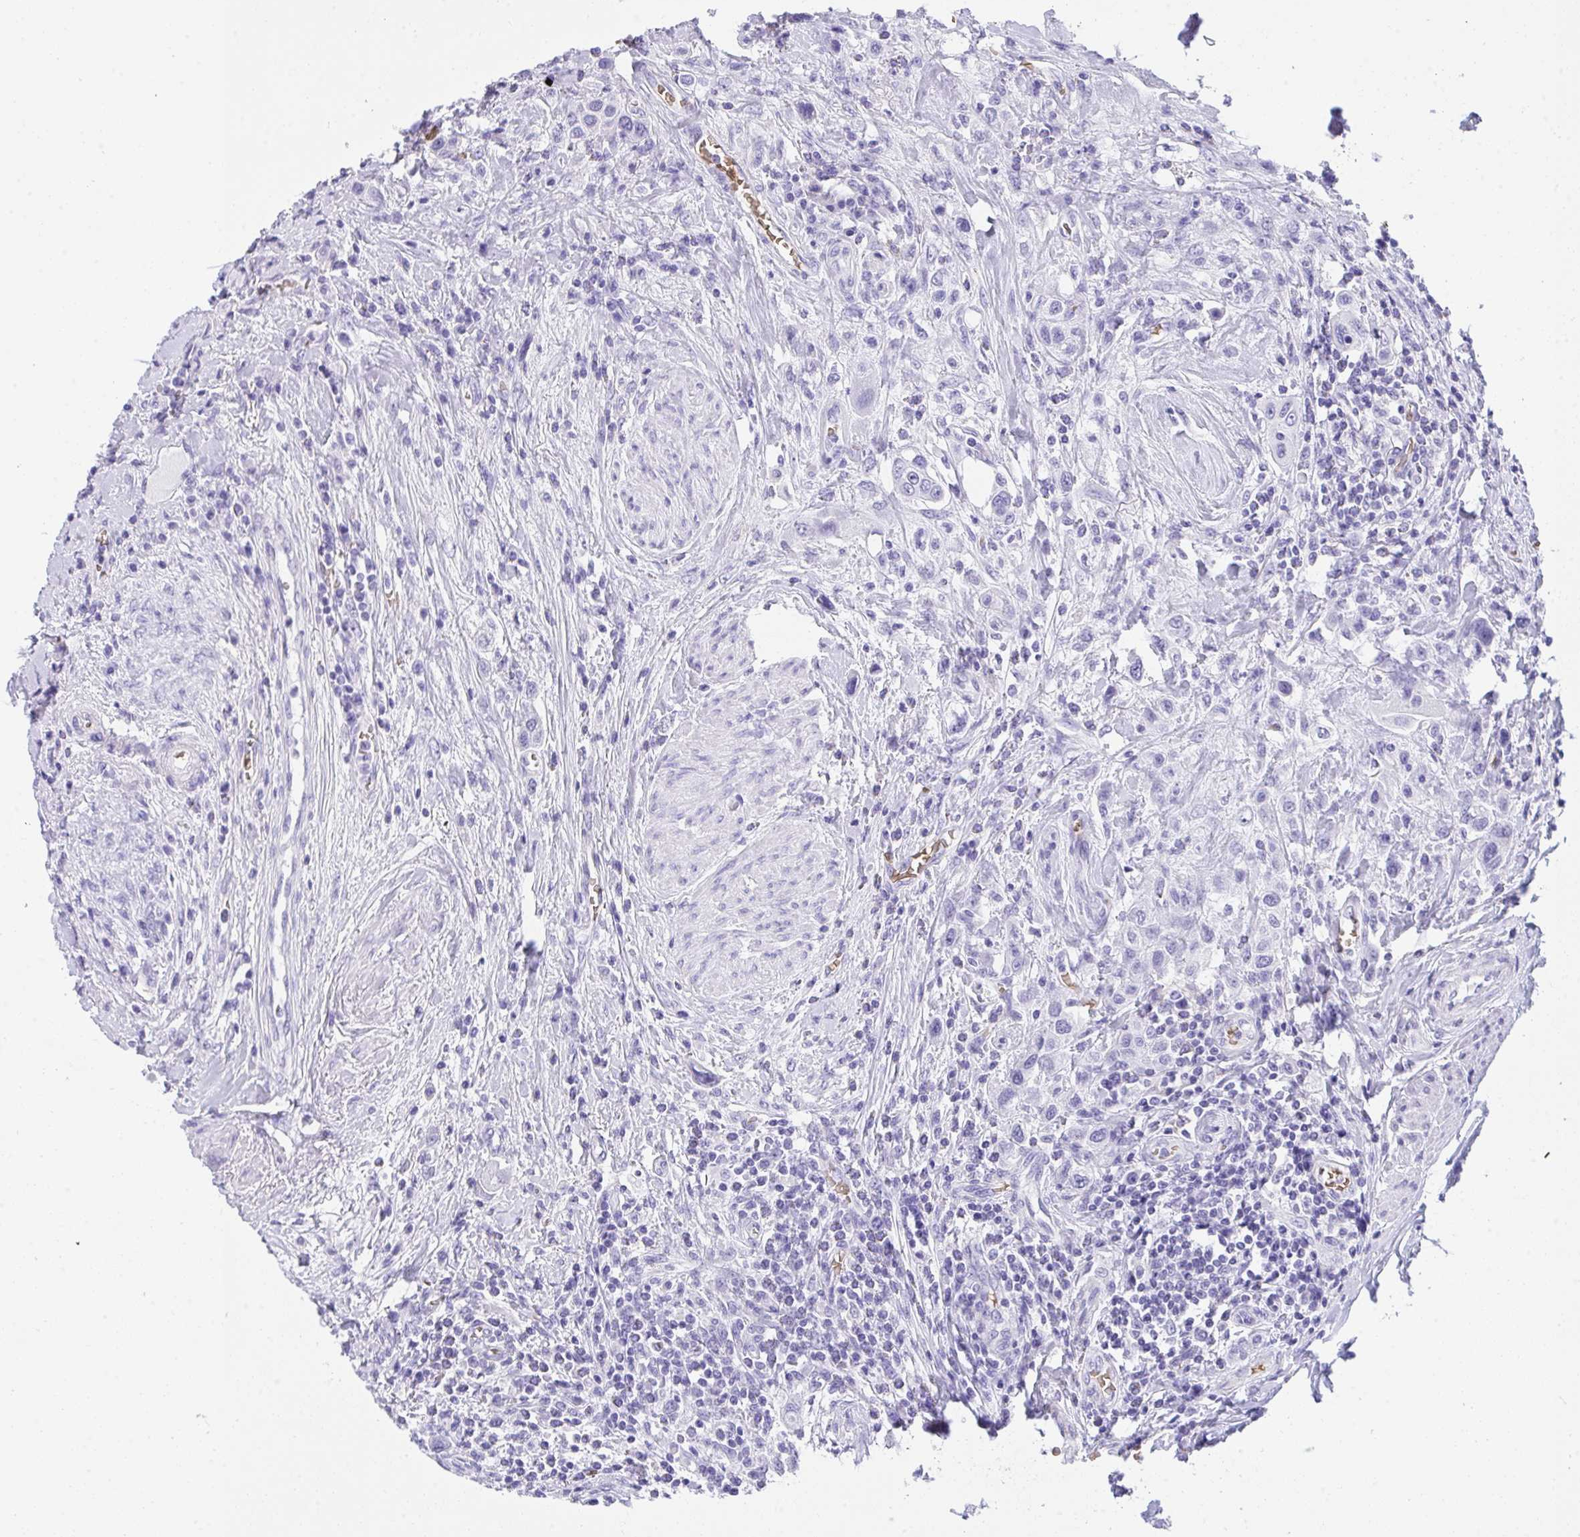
{"staining": {"intensity": "negative", "quantity": "none", "location": "none"}, "tissue": "urothelial cancer", "cell_type": "Tumor cells", "image_type": "cancer", "snomed": [{"axis": "morphology", "description": "Urothelial carcinoma, High grade"}, {"axis": "topography", "description": "Urinary bladder"}], "caption": "Immunohistochemistry (IHC) histopathology image of neoplastic tissue: human urothelial cancer stained with DAB reveals no significant protein staining in tumor cells.", "gene": "ANK1", "patient": {"sex": "male", "age": 50}}